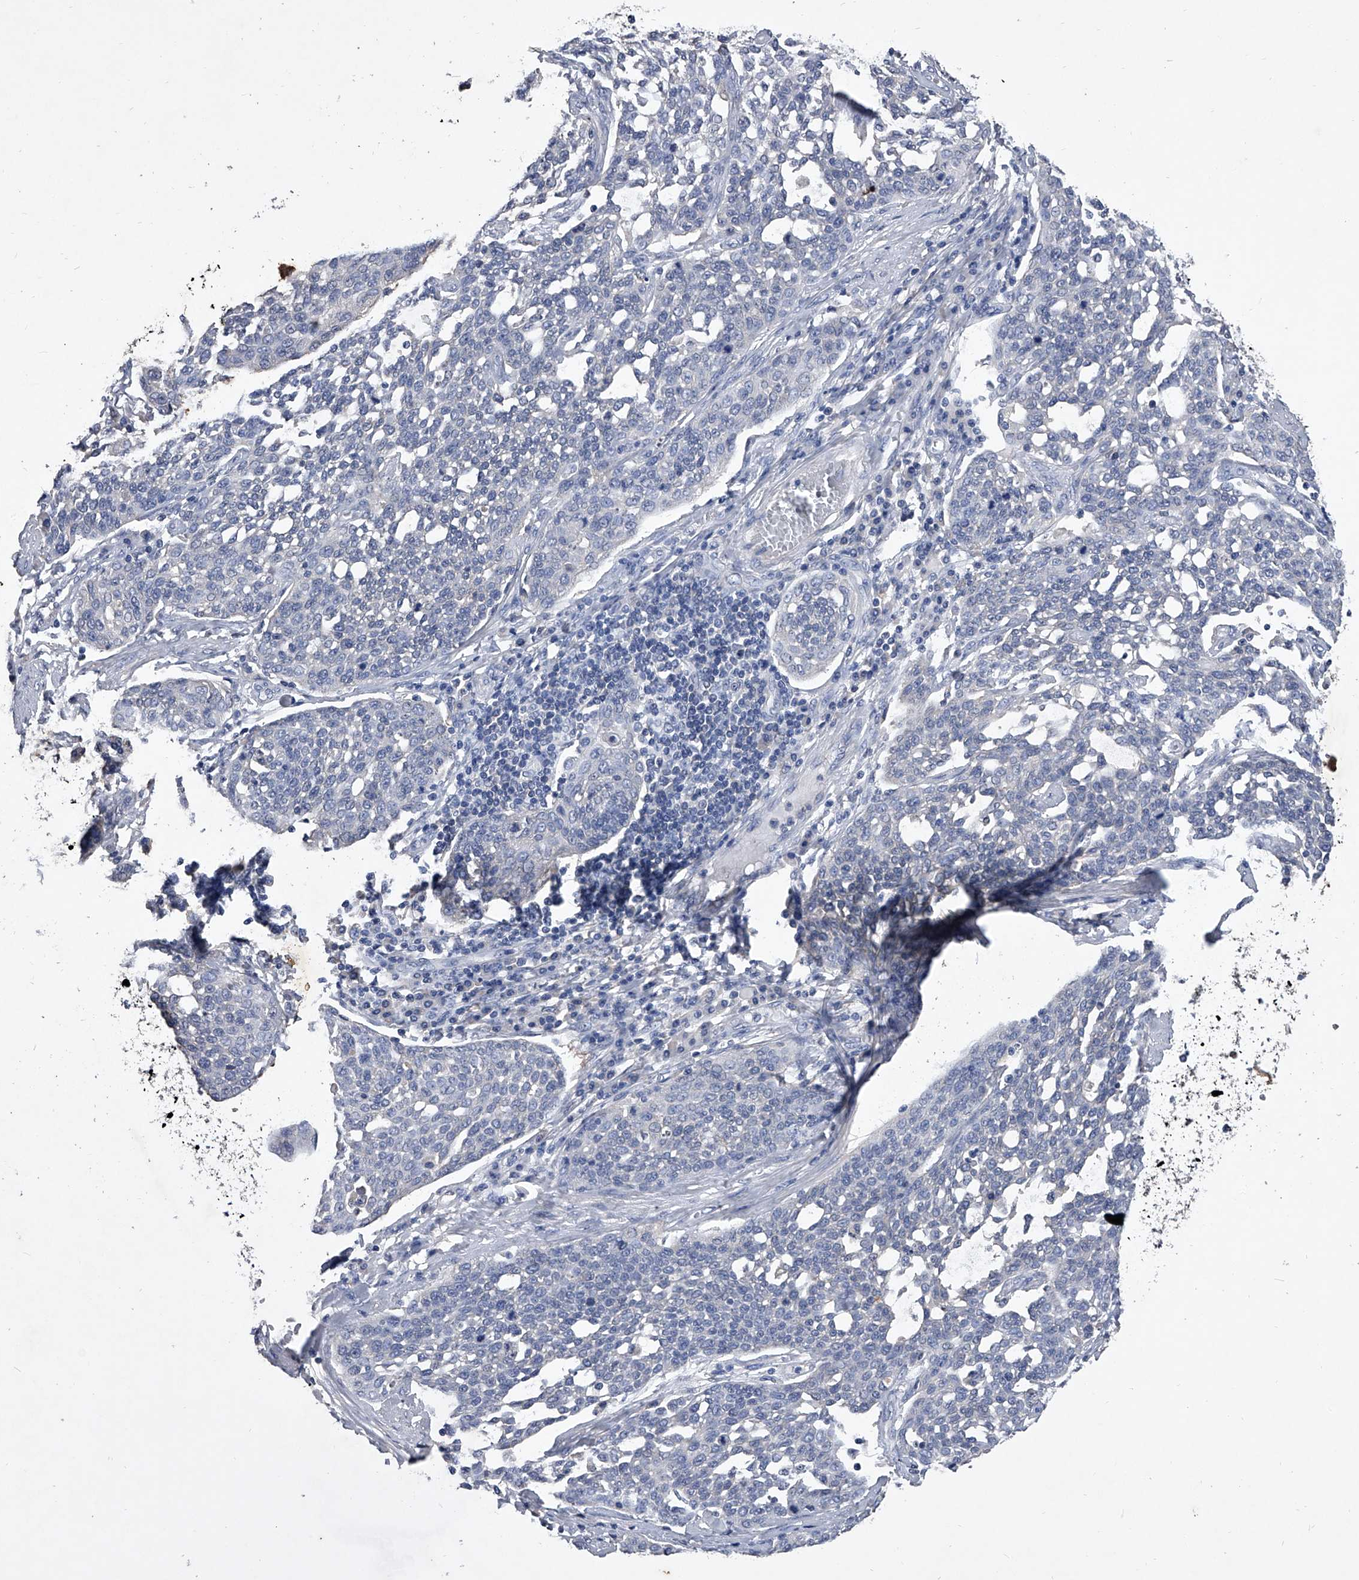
{"staining": {"intensity": "negative", "quantity": "none", "location": "none"}, "tissue": "cervical cancer", "cell_type": "Tumor cells", "image_type": "cancer", "snomed": [{"axis": "morphology", "description": "Squamous cell carcinoma, NOS"}, {"axis": "topography", "description": "Cervix"}], "caption": "Tumor cells show no significant expression in cervical cancer (squamous cell carcinoma). (Brightfield microscopy of DAB (3,3'-diaminobenzidine) immunohistochemistry (IHC) at high magnification).", "gene": "C5", "patient": {"sex": "female", "age": 34}}